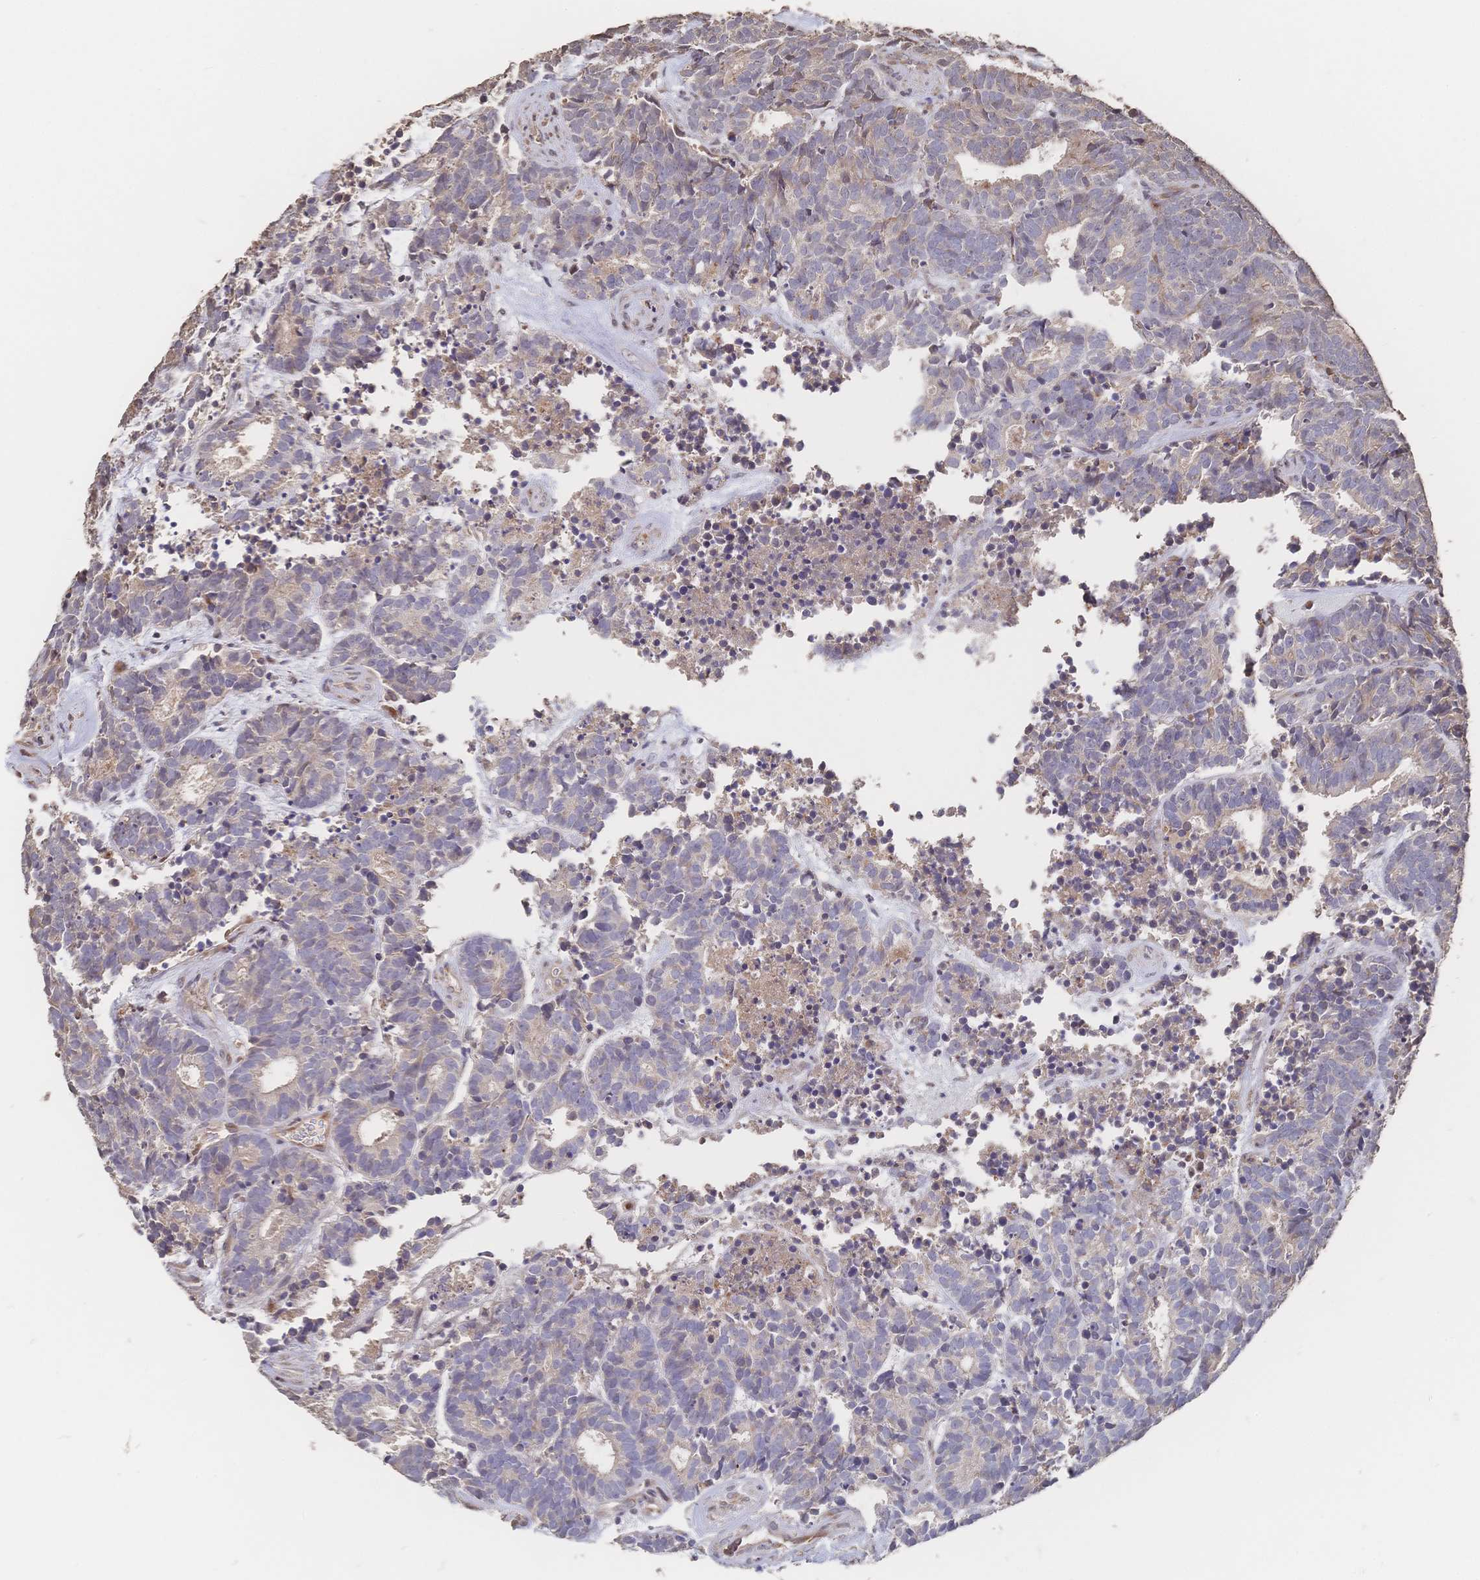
{"staining": {"intensity": "weak", "quantity": "<25%", "location": "nuclear"}, "tissue": "head and neck cancer", "cell_type": "Tumor cells", "image_type": "cancer", "snomed": [{"axis": "morphology", "description": "Adenocarcinoma, NOS"}, {"axis": "topography", "description": "Head-Neck"}], "caption": "Head and neck cancer (adenocarcinoma) stained for a protein using IHC shows no positivity tumor cells.", "gene": "DNAJA4", "patient": {"sex": "female", "age": 81}}